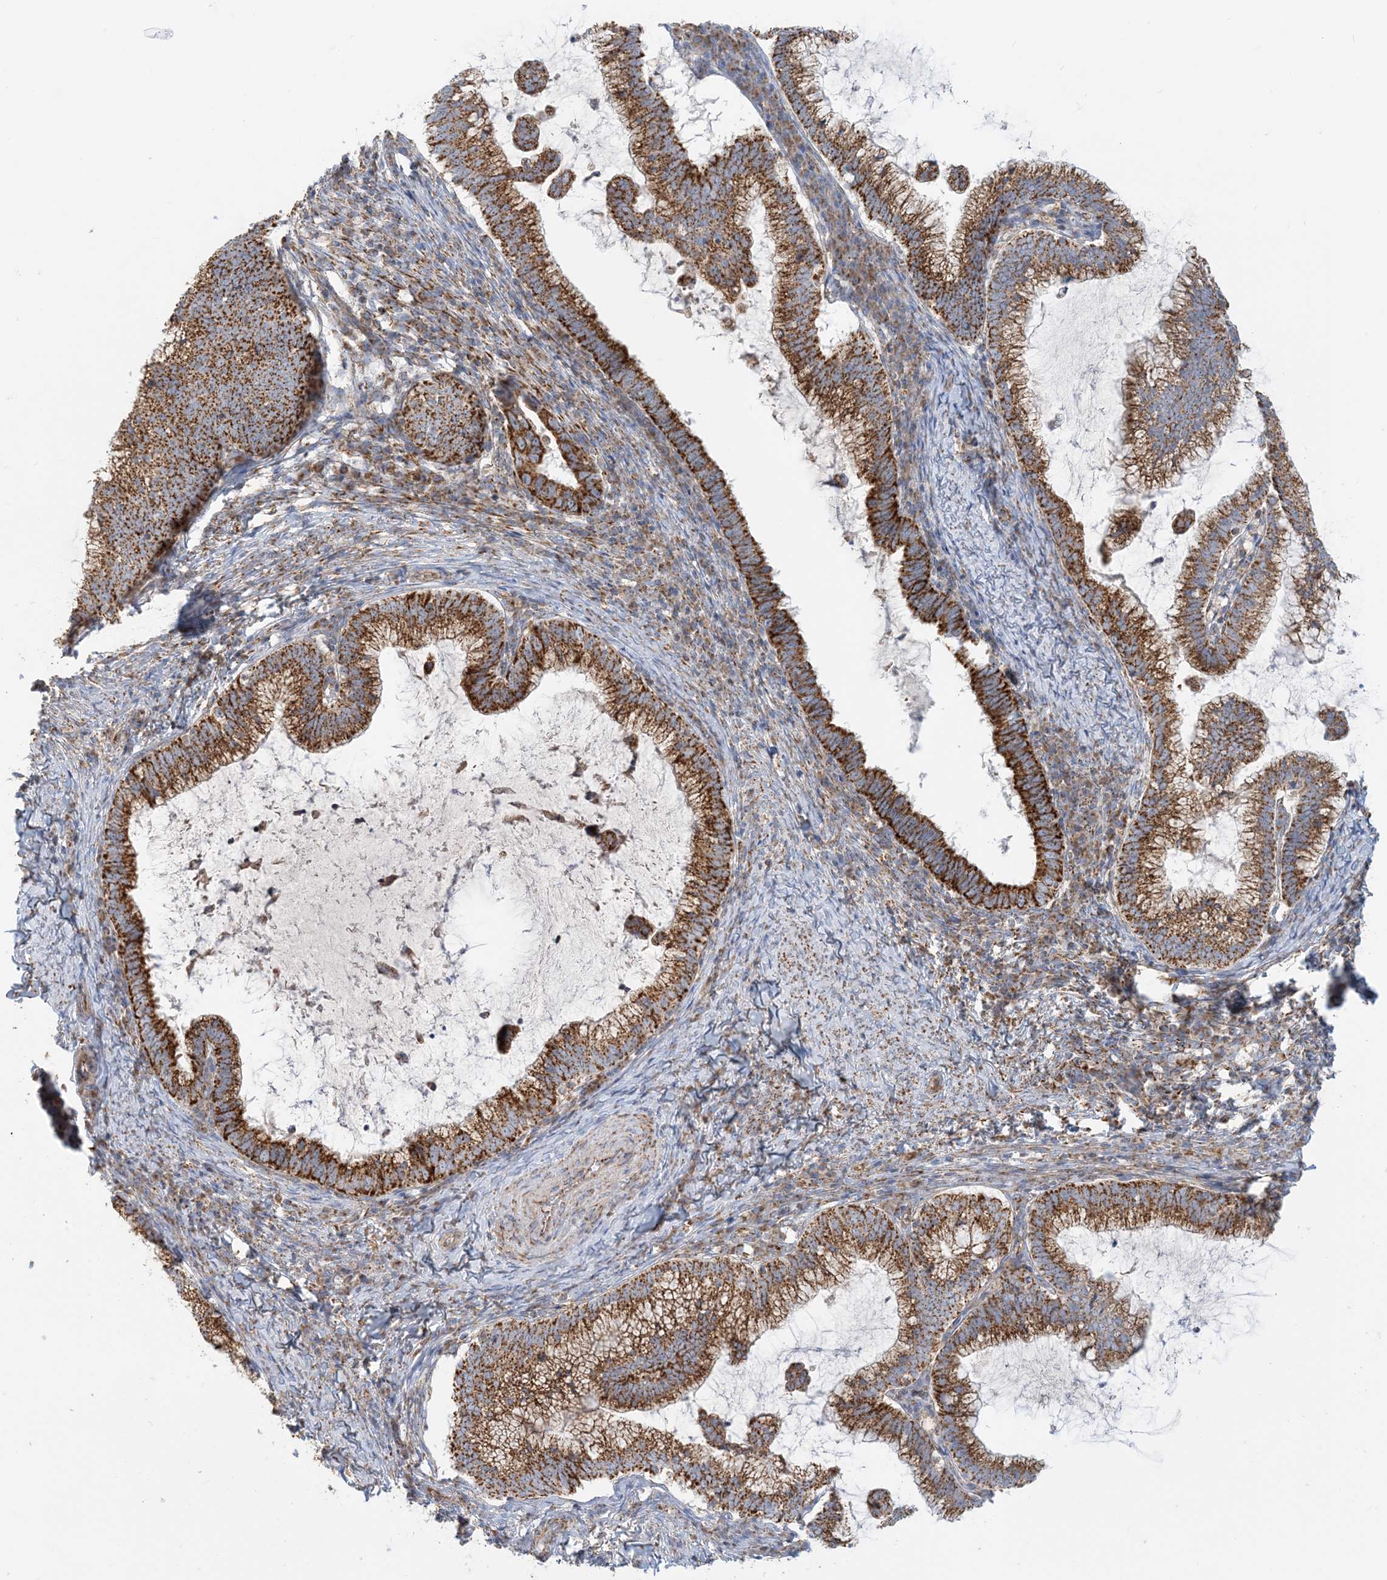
{"staining": {"intensity": "strong", "quantity": ">75%", "location": "cytoplasmic/membranous"}, "tissue": "cervical cancer", "cell_type": "Tumor cells", "image_type": "cancer", "snomed": [{"axis": "morphology", "description": "Adenocarcinoma, NOS"}, {"axis": "topography", "description": "Cervix"}], "caption": "Strong cytoplasmic/membranous expression is appreciated in approximately >75% of tumor cells in cervical adenocarcinoma.", "gene": "COA3", "patient": {"sex": "female", "age": 36}}